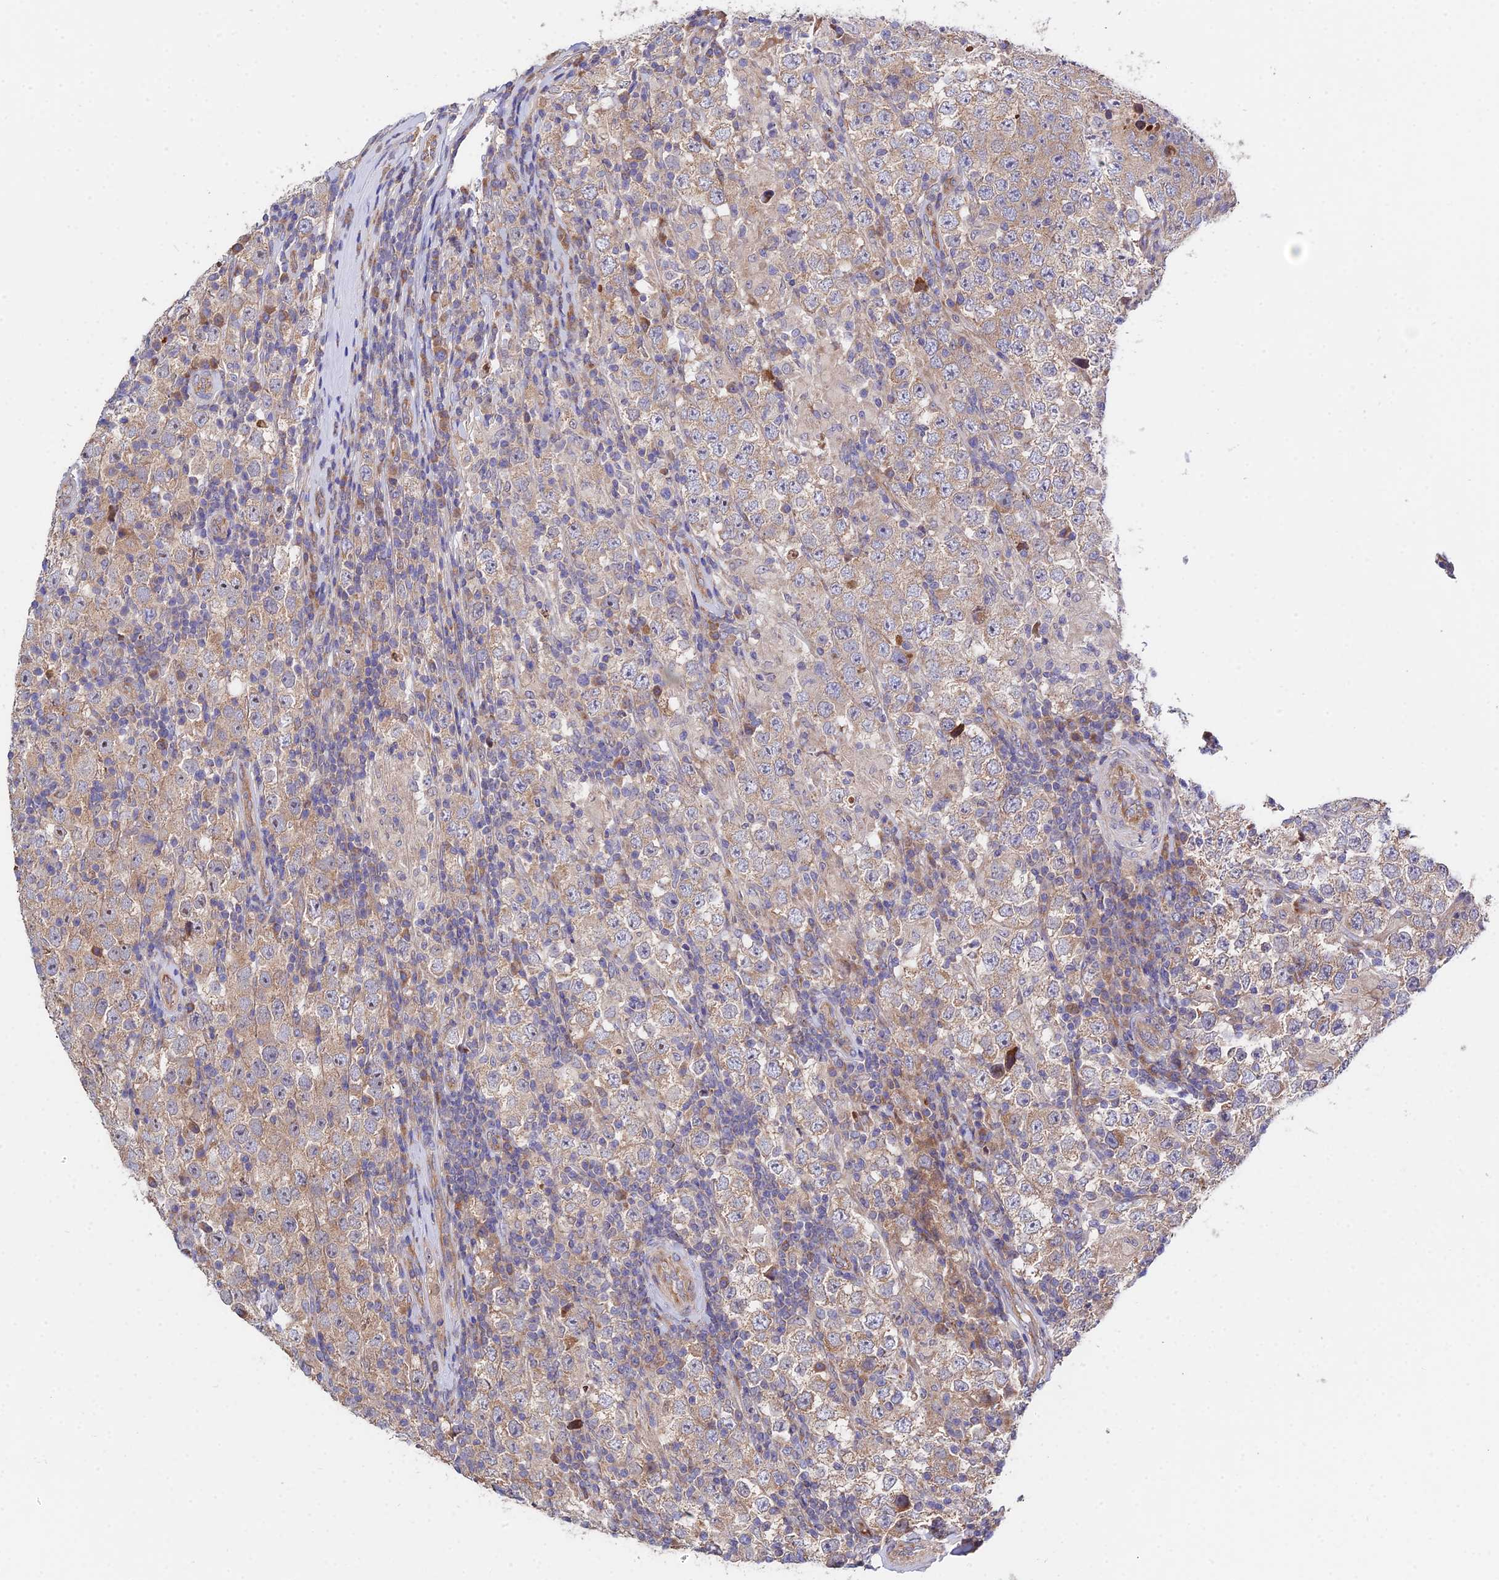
{"staining": {"intensity": "weak", "quantity": ">75%", "location": "cytoplasmic/membranous"}, "tissue": "testis cancer", "cell_type": "Tumor cells", "image_type": "cancer", "snomed": [{"axis": "morphology", "description": "Normal tissue, NOS"}, {"axis": "morphology", "description": "Urothelial carcinoma, High grade"}, {"axis": "morphology", "description": "Seminoma, NOS"}, {"axis": "morphology", "description": "Carcinoma, Embryonal, NOS"}, {"axis": "topography", "description": "Urinary bladder"}, {"axis": "topography", "description": "Testis"}], "caption": "Brown immunohistochemical staining in testis cancer (seminoma) reveals weak cytoplasmic/membranous positivity in approximately >75% of tumor cells. Nuclei are stained in blue.", "gene": "CDC37L1", "patient": {"sex": "male", "age": 41}}